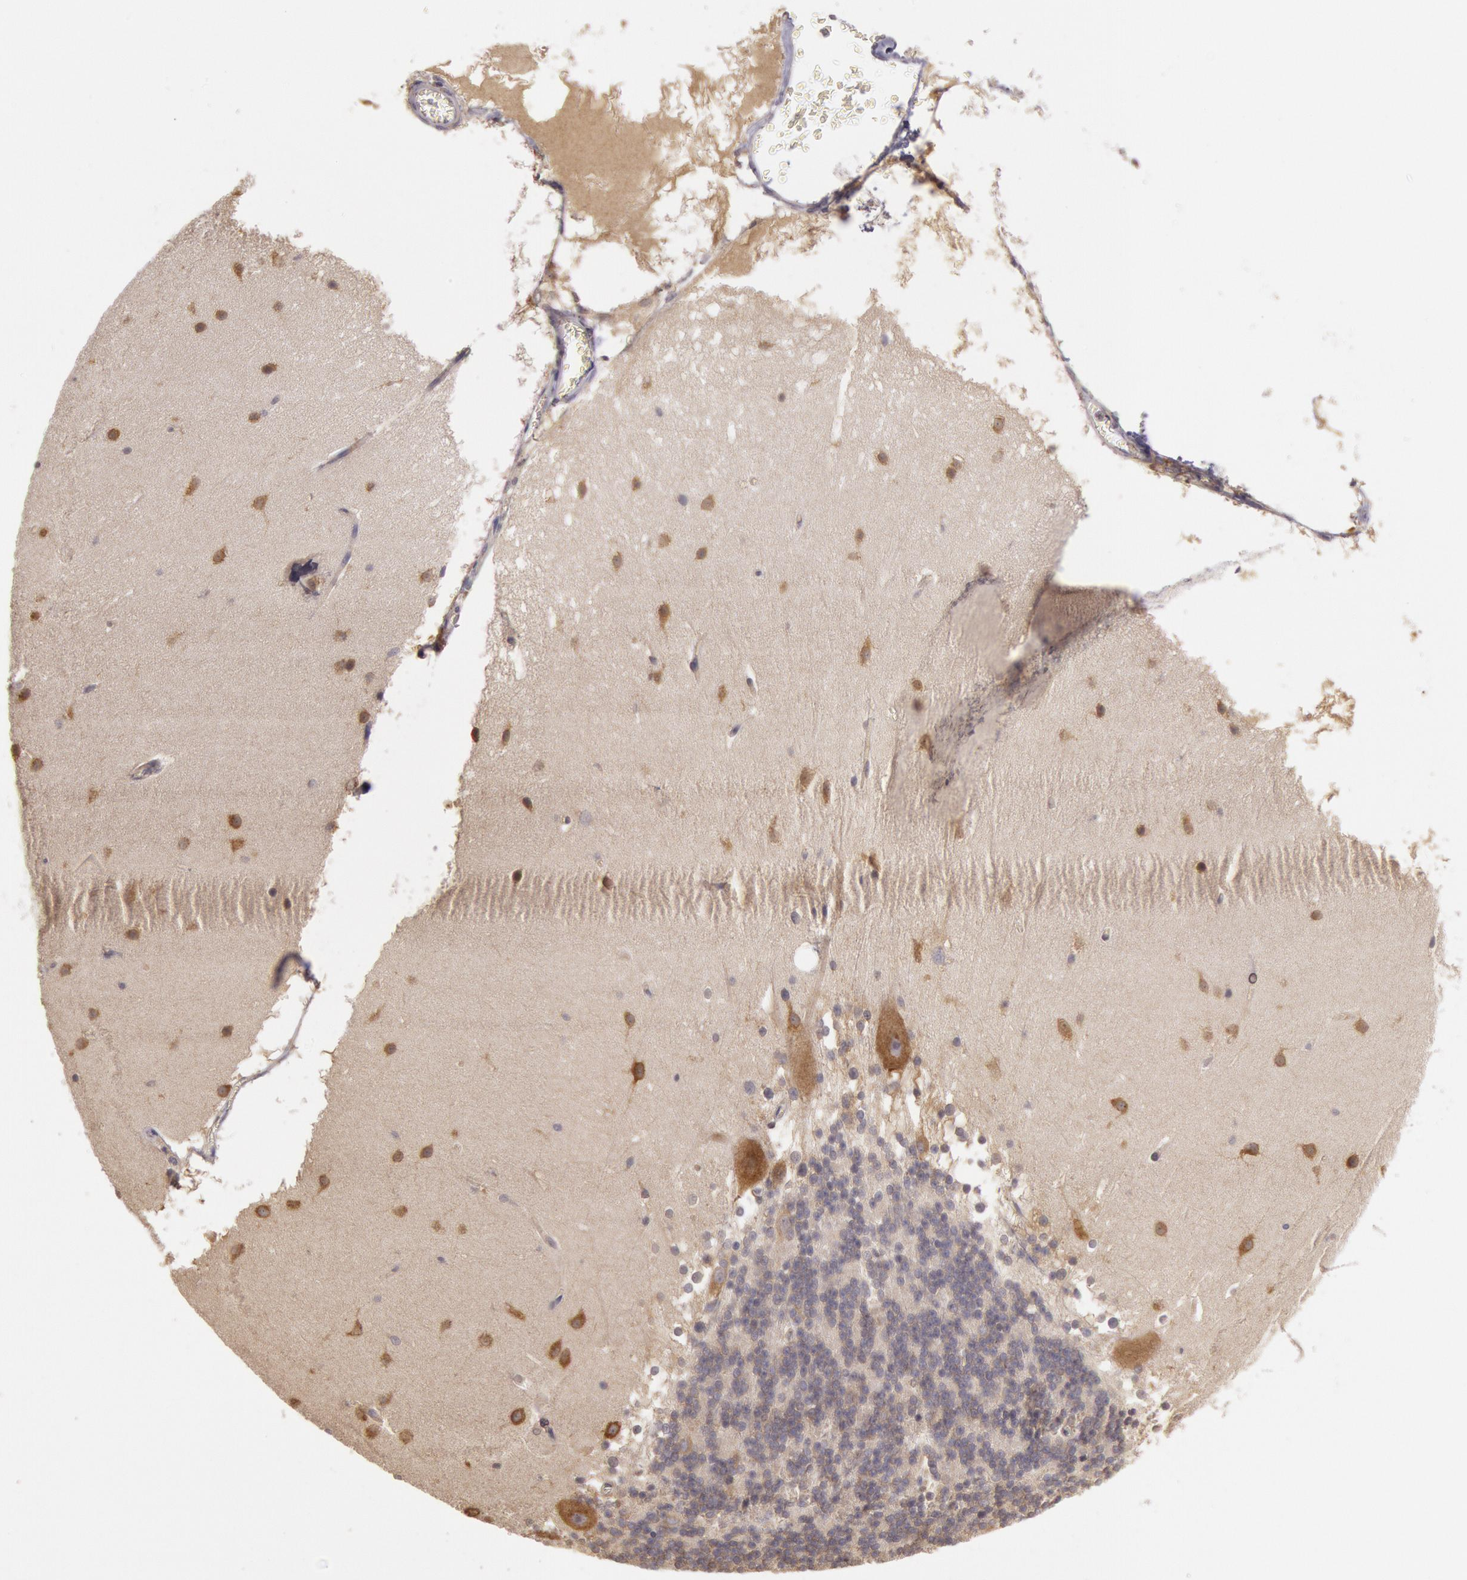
{"staining": {"intensity": "weak", "quantity": "25%-75%", "location": "cytoplasmic/membranous"}, "tissue": "cerebellum", "cell_type": "Cells in granular layer", "image_type": "normal", "snomed": [{"axis": "morphology", "description": "Normal tissue, NOS"}, {"axis": "topography", "description": "Cerebellum"}], "caption": "Cerebellum stained with DAB immunohistochemistry exhibits low levels of weak cytoplasmic/membranous staining in about 25%-75% of cells in granular layer.", "gene": "NMT2", "patient": {"sex": "female", "age": 19}}